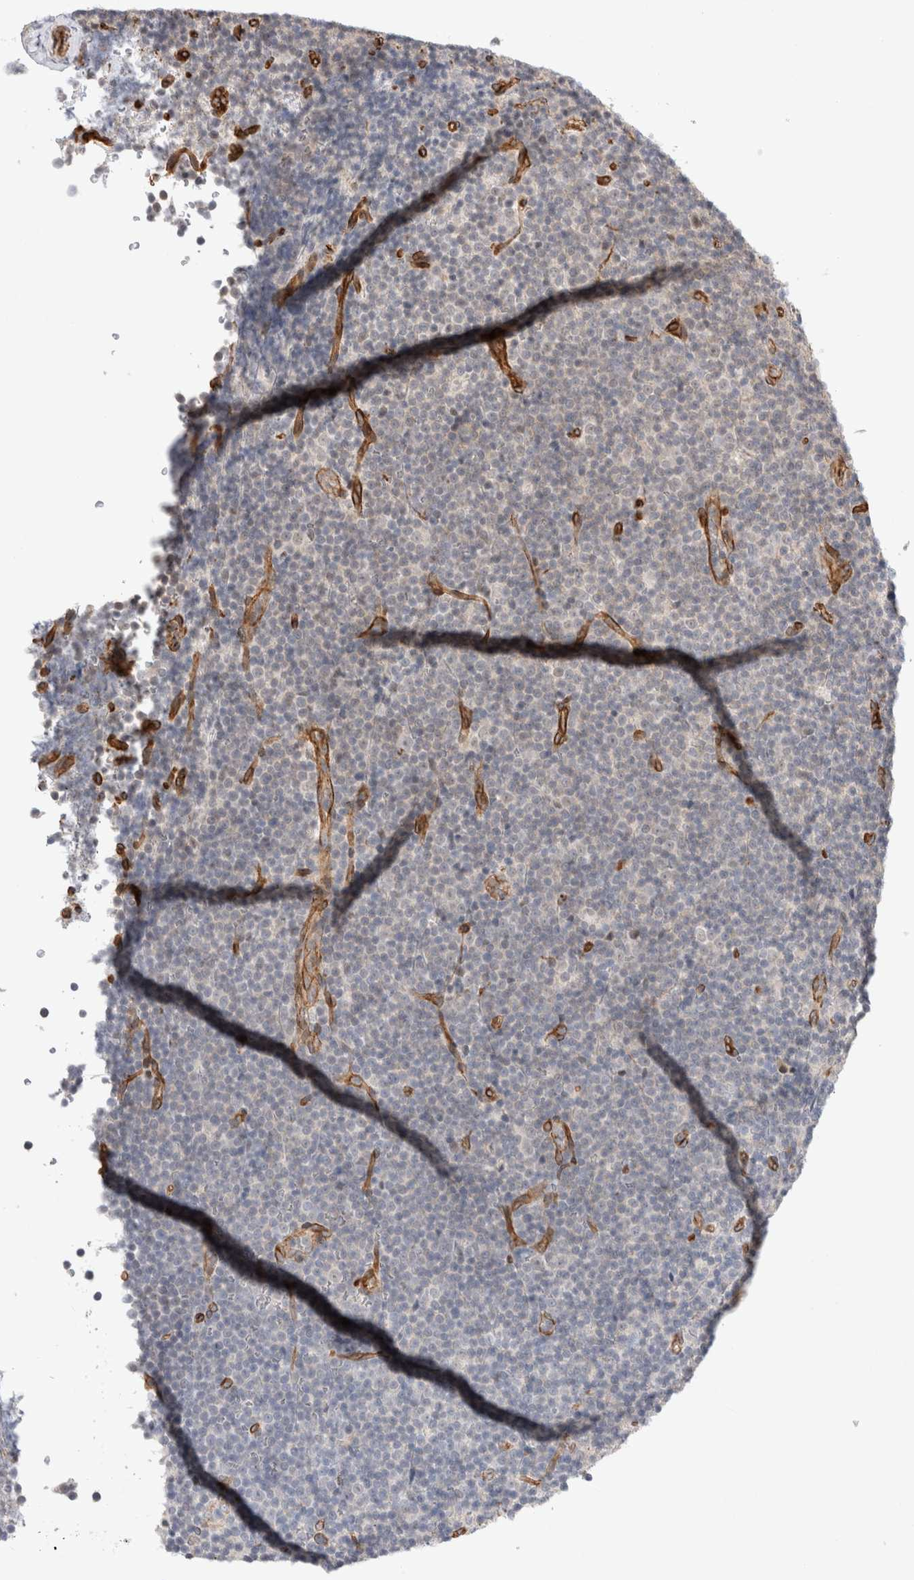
{"staining": {"intensity": "negative", "quantity": "none", "location": "none"}, "tissue": "lymphoma", "cell_type": "Tumor cells", "image_type": "cancer", "snomed": [{"axis": "morphology", "description": "Malignant lymphoma, non-Hodgkin's type, Low grade"}, {"axis": "topography", "description": "Lymph node"}], "caption": "High power microscopy micrograph of an IHC photomicrograph of lymphoma, revealing no significant staining in tumor cells. The staining was performed using DAB (3,3'-diaminobenzidine) to visualize the protein expression in brown, while the nuclei were stained in blue with hematoxylin (Magnification: 20x).", "gene": "CAAP1", "patient": {"sex": "female", "age": 67}}